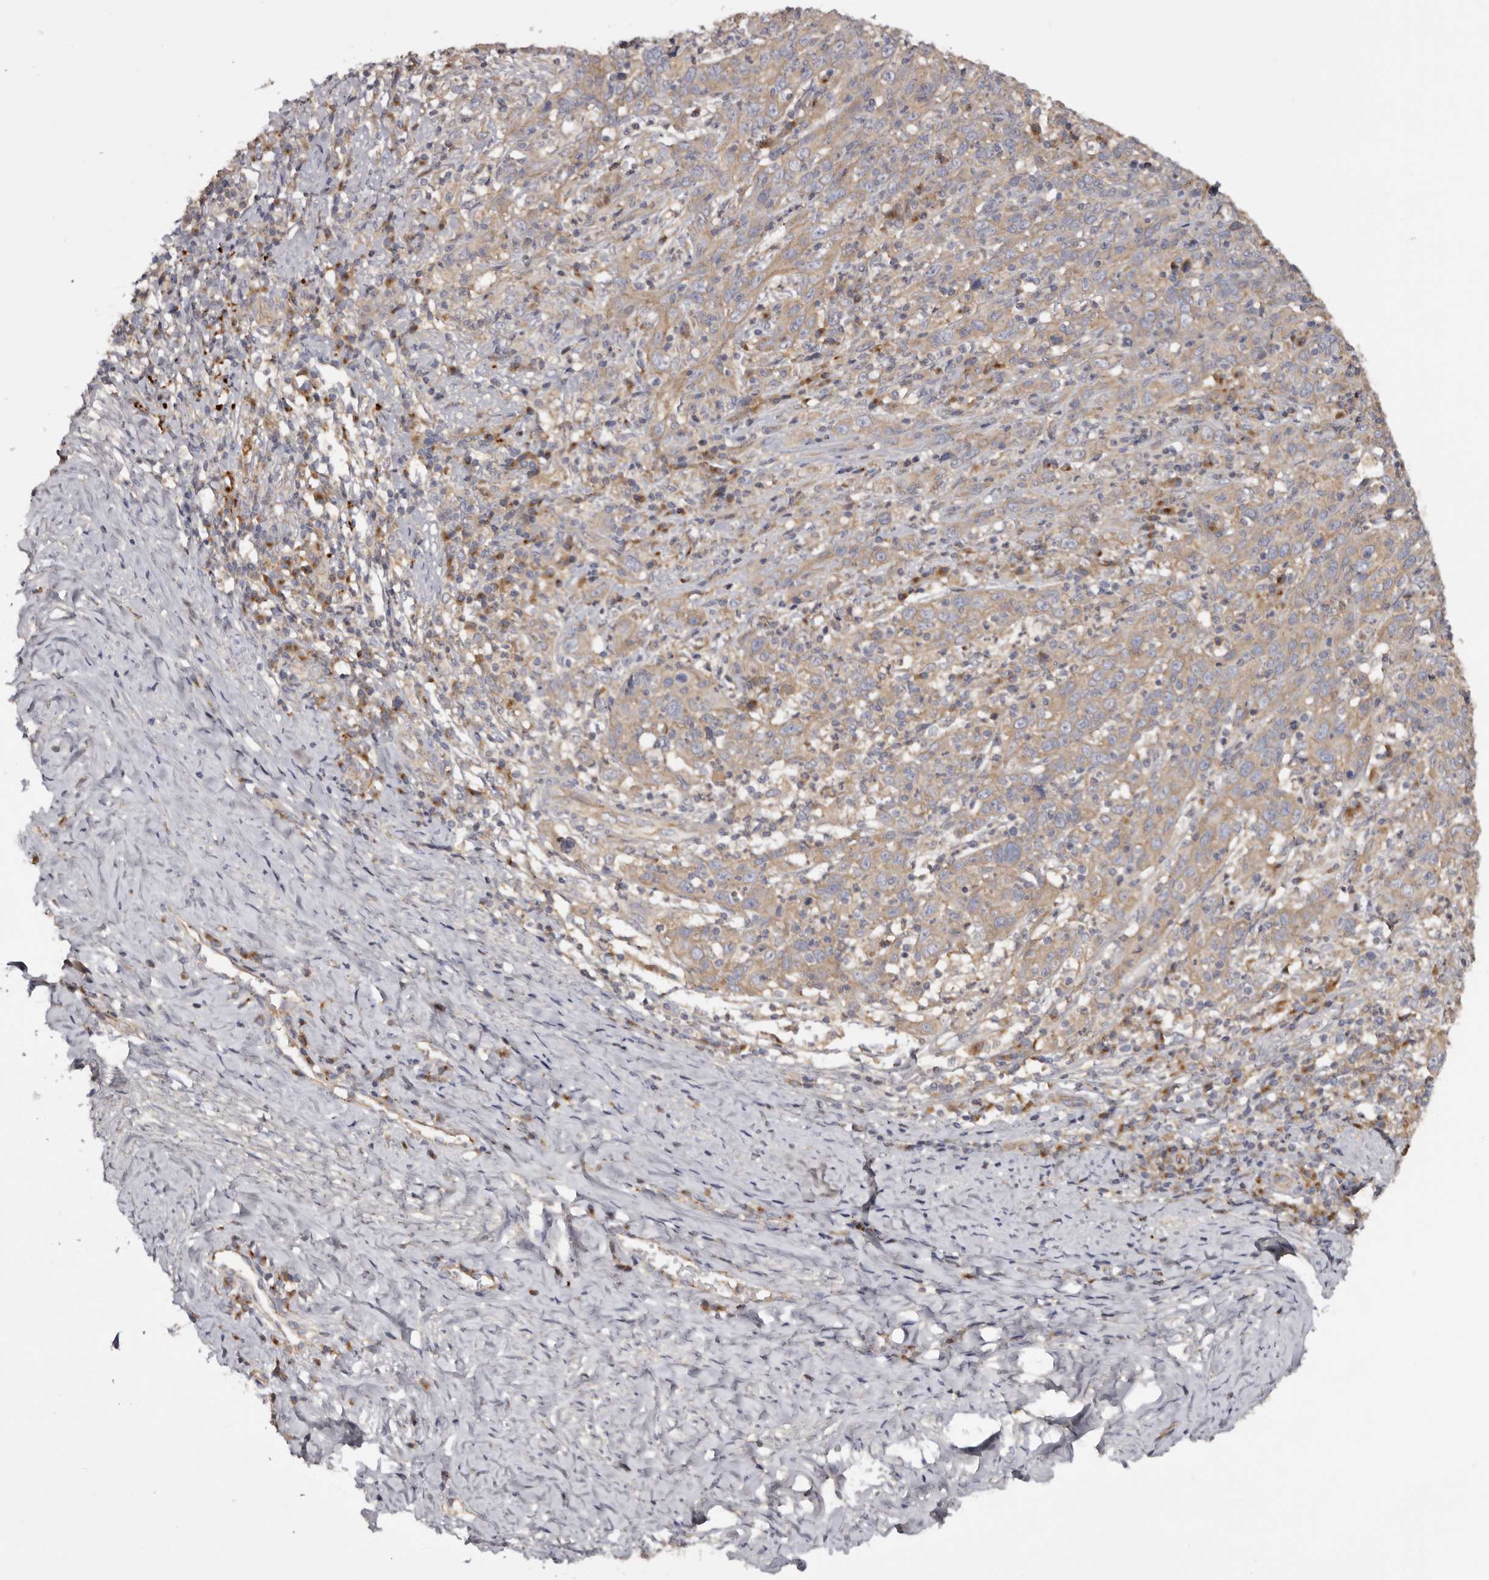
{"staining": {"intensity": "weak", "quantity": ">75%", "location": "cytoplasmic/membranous"}, "tissue": "cervical cancer", "cell_type": "Tumor cells", "image_type": "cancer", "snomed": [{"axis": "morphology", "description": "Squamous cell carcinoma, NOS"}, {"axis": "topography", "description": "Cervix"}], "caption": "Cervical cancer (squamous cell carcinoma) stained with DAB (3,3'-diaminobenzidine) immunohistochemistry displays low levels of weak cytoplasmic/membranous positivity in approximately >75% of tumor cells.", "gene": "INKA2", "patient": {"sex": "female", "age": 46}}